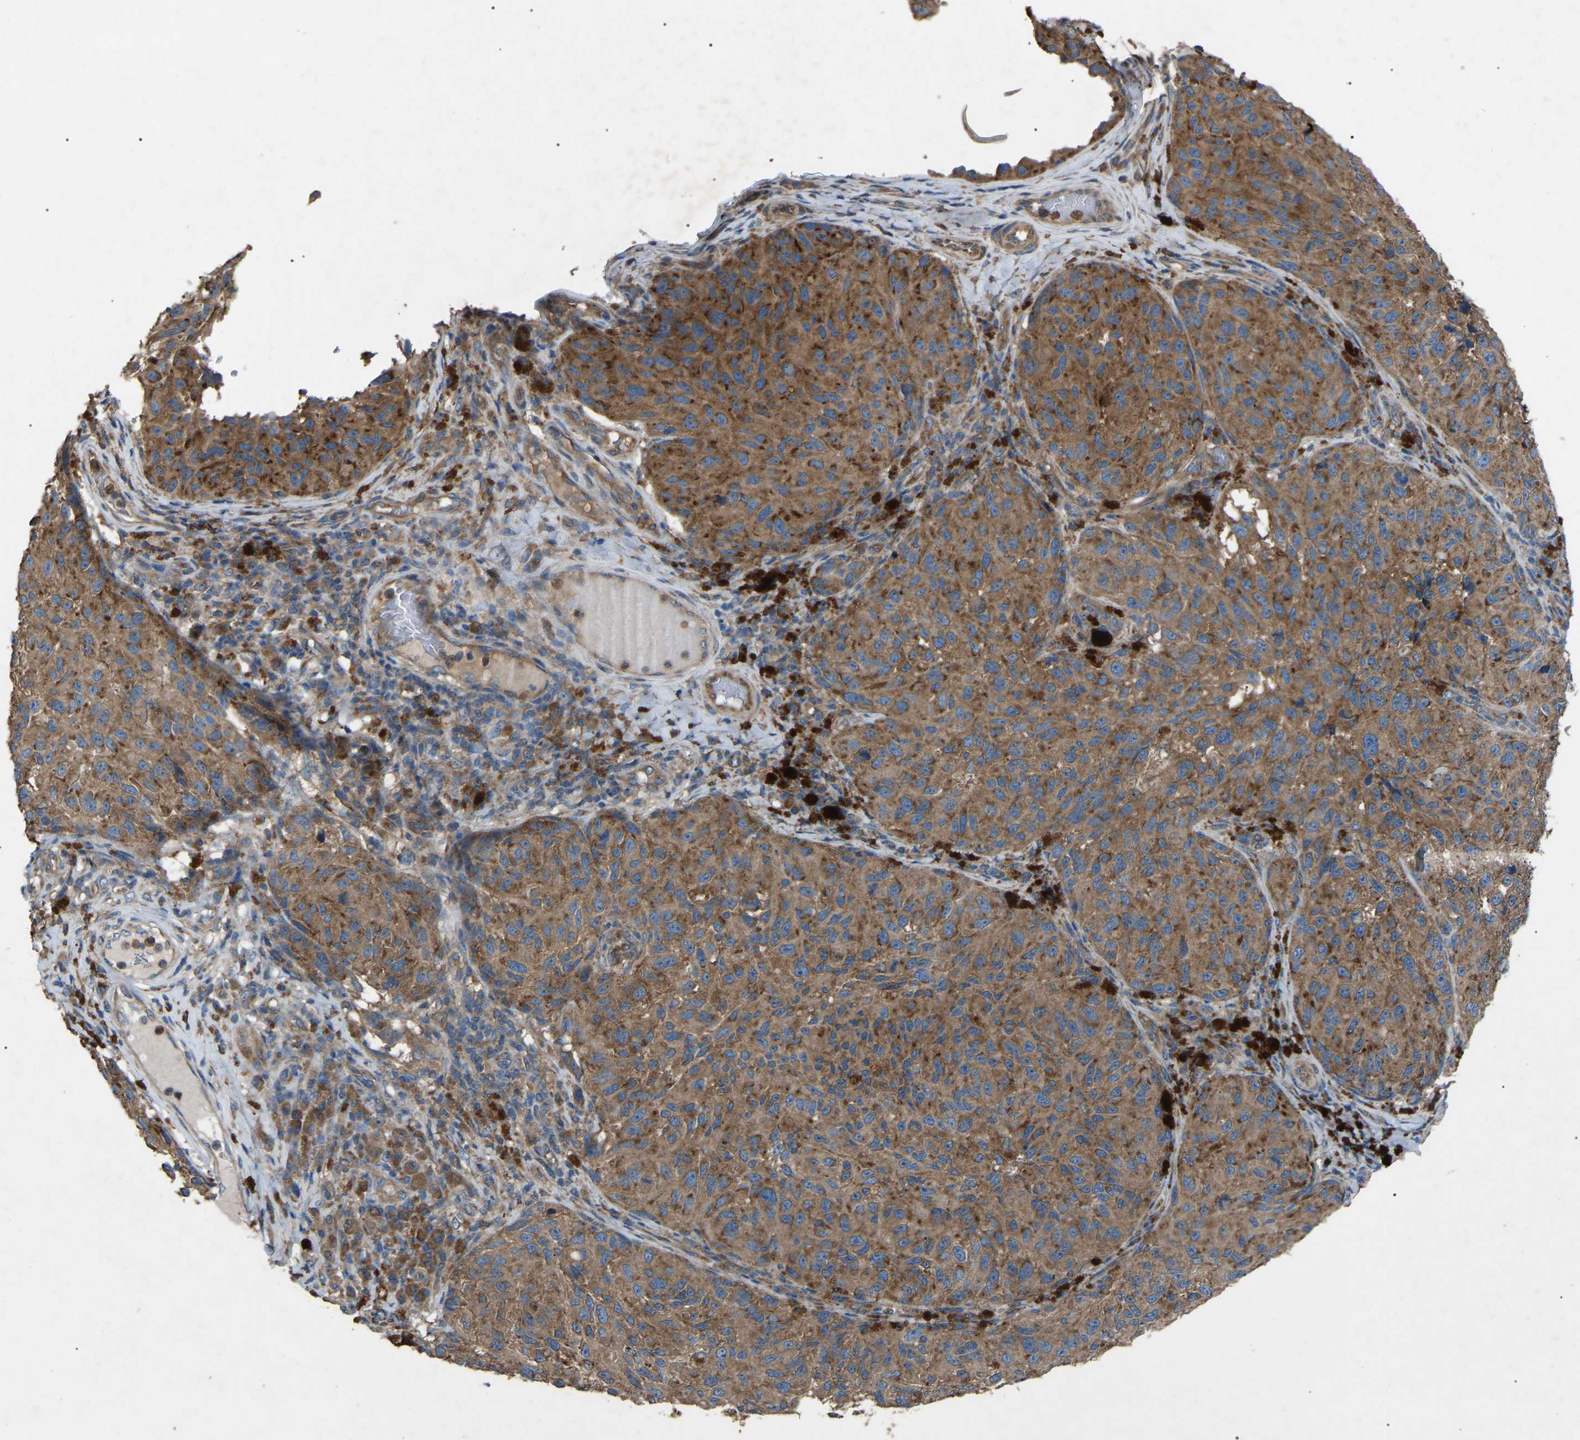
{"staining": {"intensity": "moderate", "quantity": ">75%", "location": "cytoplasmic/membranous"}, "tissue": "melanoma", "cell_type": "Tumor cells", "image_type": "cancer", "snomed": [{"axis": "morphology", "description": "Malignant melanoma, NOS"}, {"axis": "topography", "description": "Skin"}], "caption": "A medium amount of moderate cytoplasmic/membranous staining is seen in about >75% of tumor cells in melanoma tissue.", "gene": "AIMP1", "patient": {"sex": "female", "age": 73}}